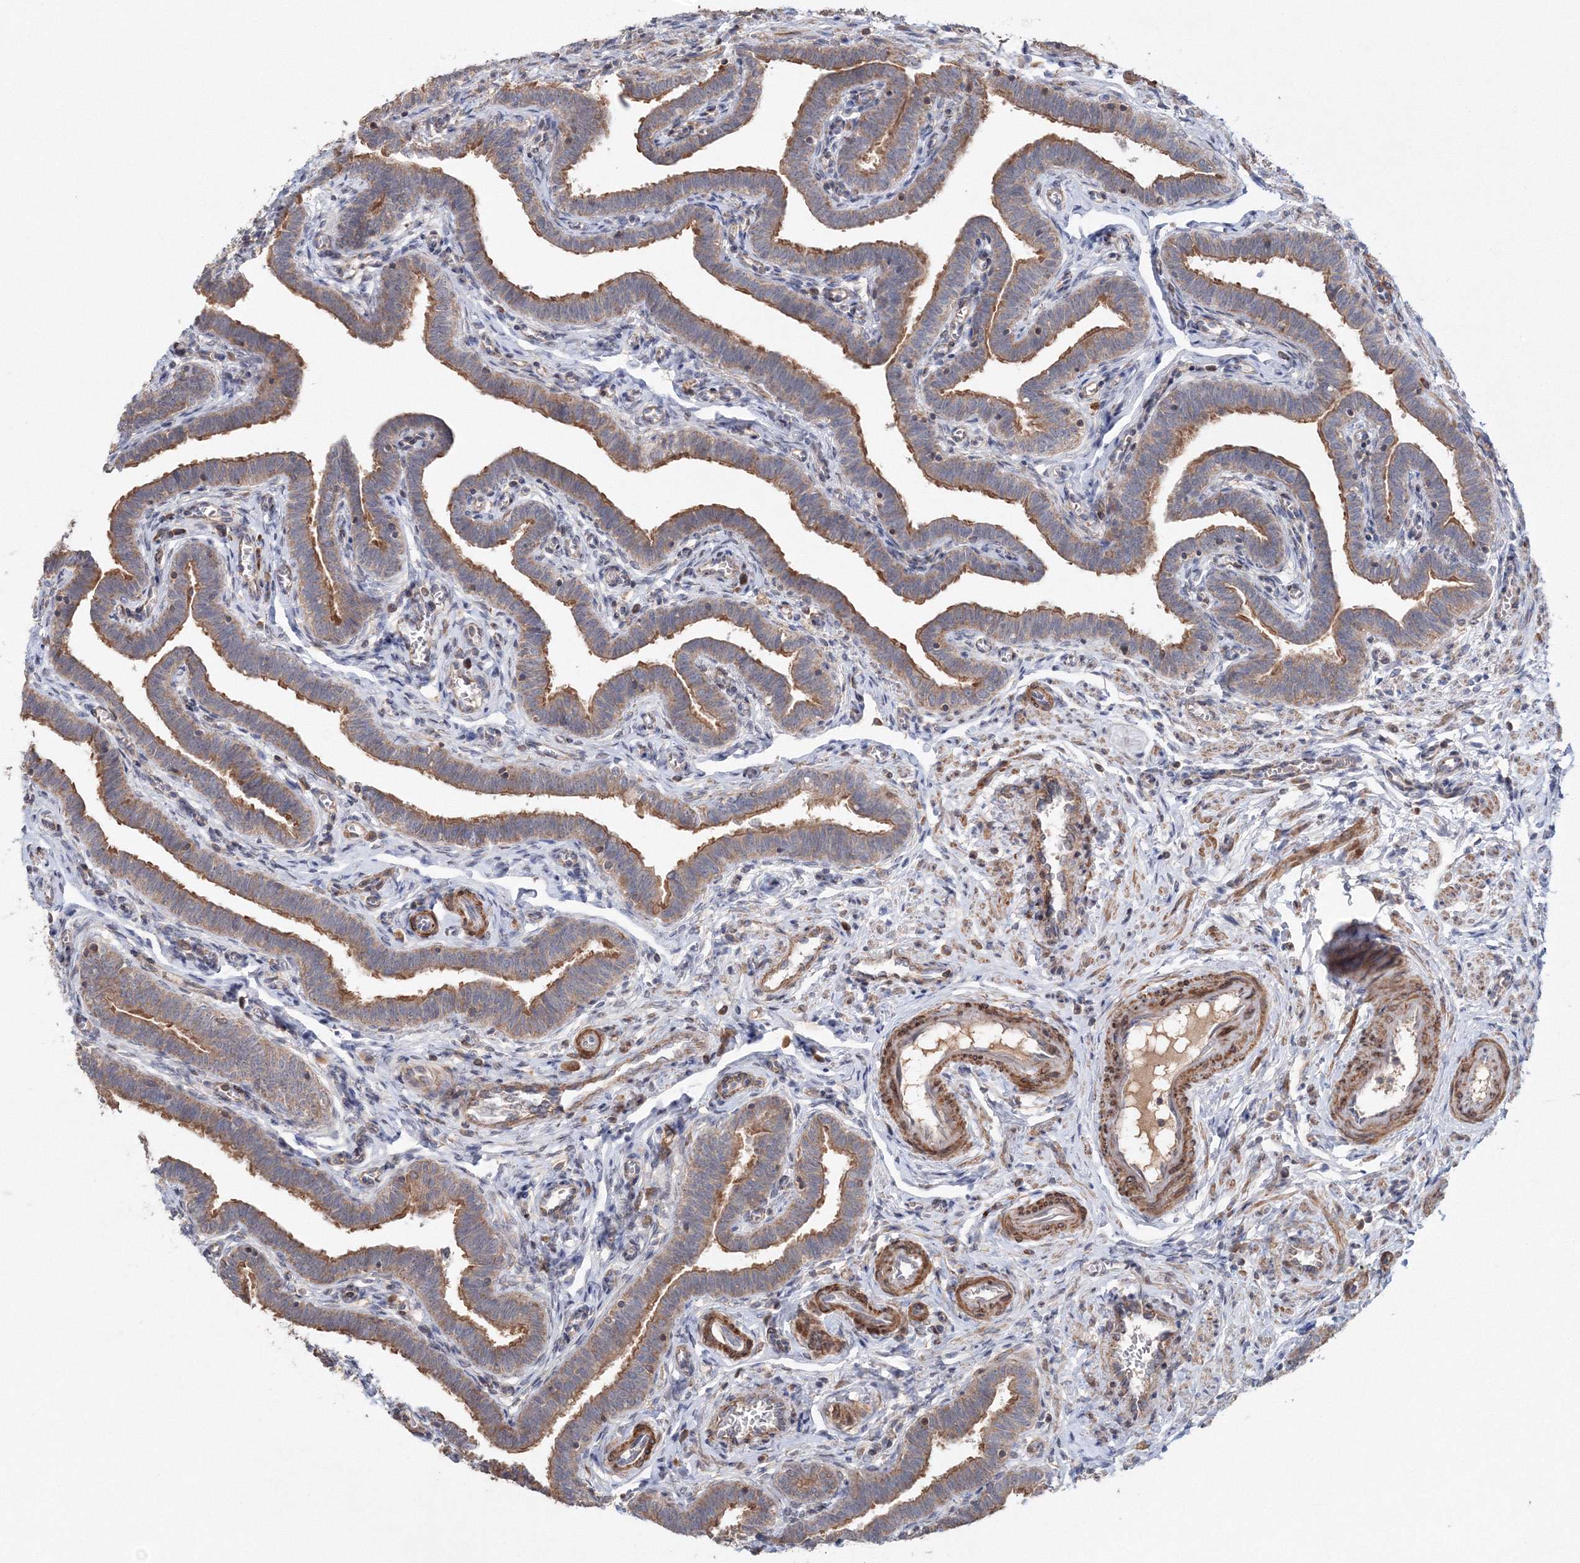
{"staining": {"intensity": "strong", "quantity": ">75%", "location": "cytoplasmic/membranous"}, "tissue": "fallopian tube", "cell_type": "Glandular cells", "image_type": "normal", "snomed": [{"axis": "morphology", "description": "Normal tissue, NOS"}, {"axis": "topography", "description": "Fallopian tube"}], "caption": "Fallopian tube stained with immunohistochemistry (IHC) demonstrates strong cytoplasmic/membranous staining in approximately >75% of glandular cells.", "gene": "NOA1", "patient": {"sex": "female", "age": 36}}